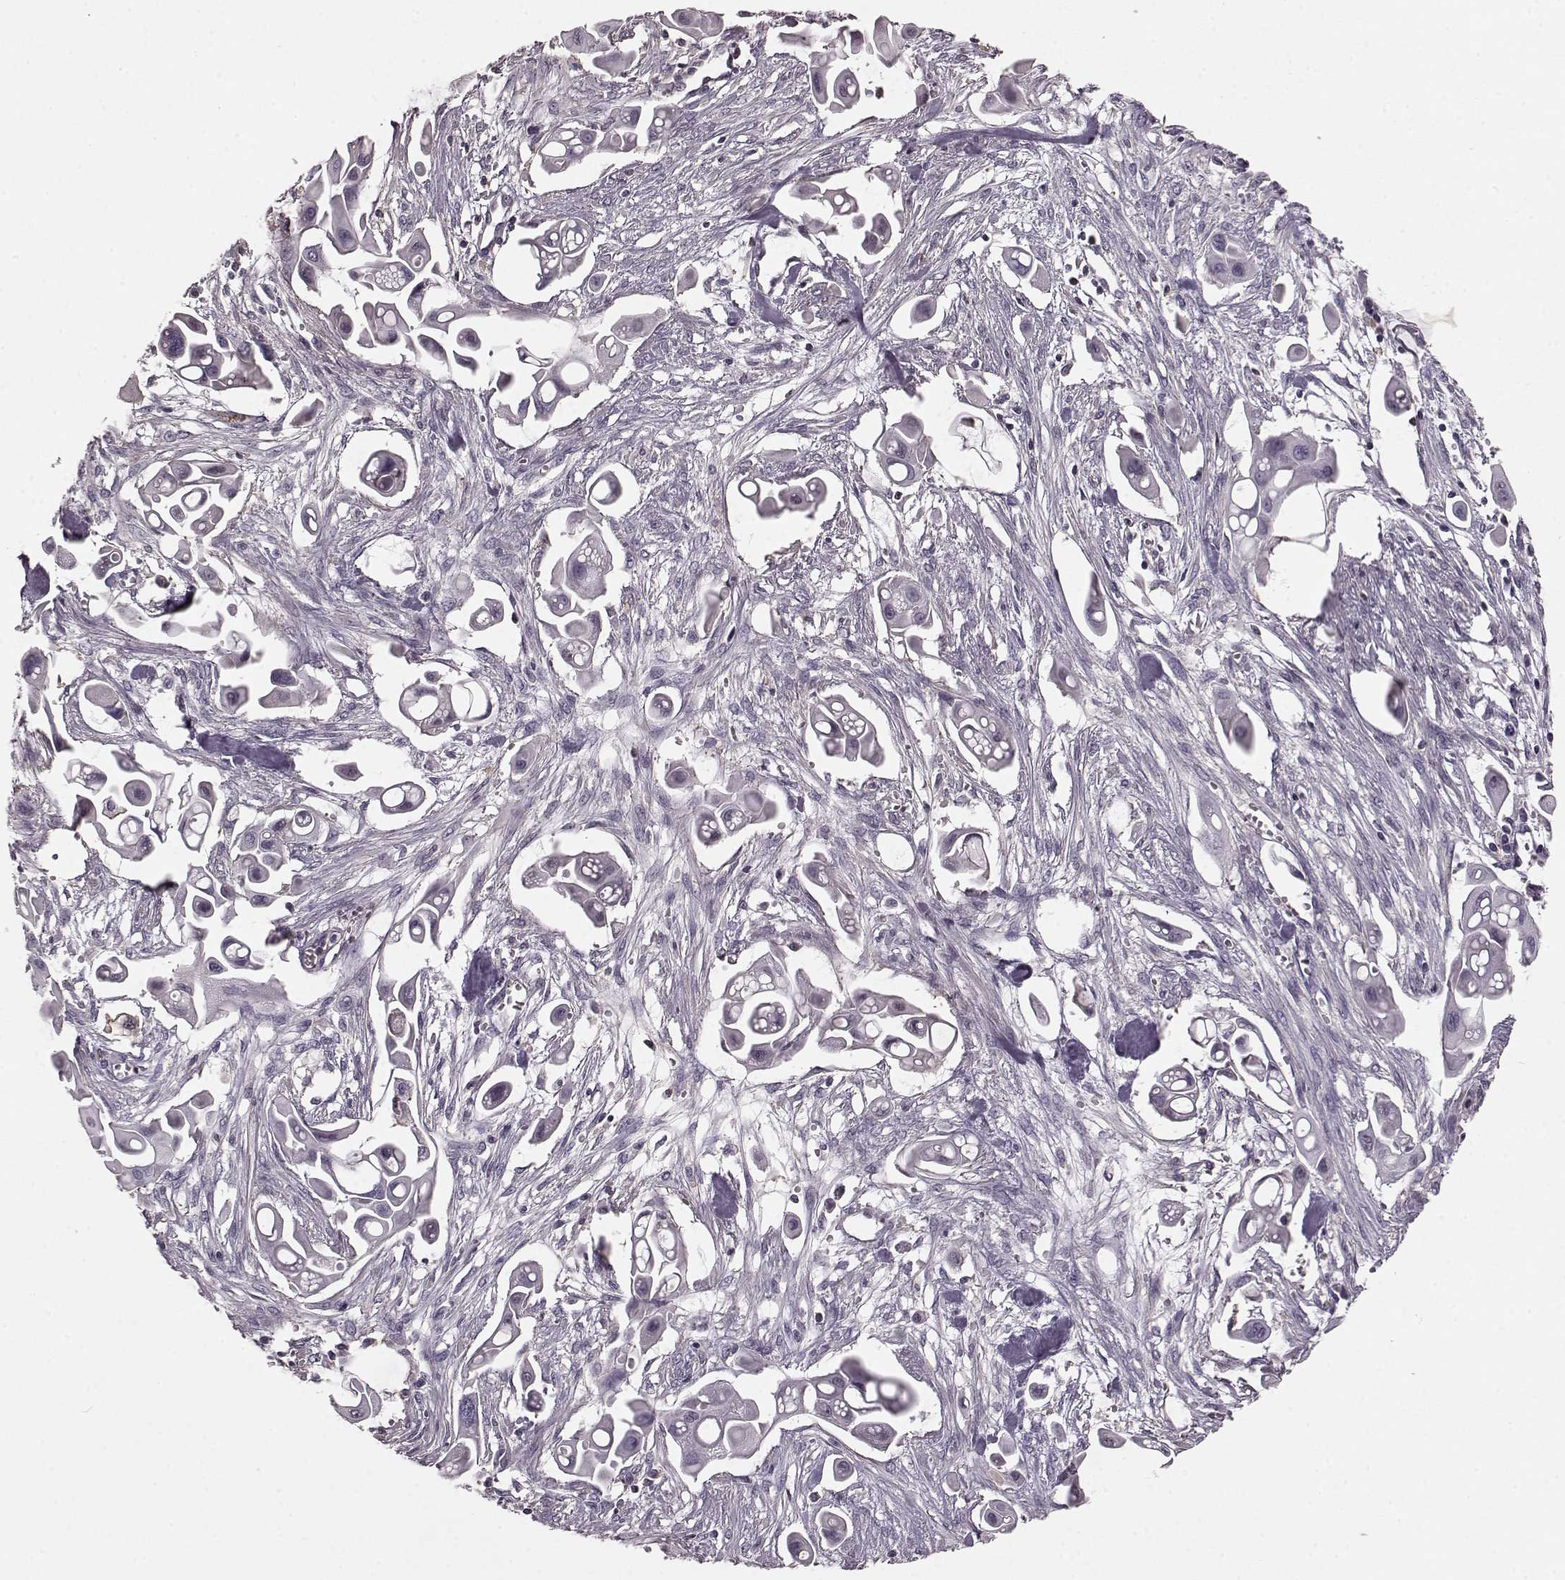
{"staining": {"intensity": "negative", "quantity": "none", "location": "none"}, "tissue": "pancreatic cancer", "cell_type": "Tumor cells", "image_type": "cancer", "snomed": [{"axis": "morphology", "description": "Adenocarcinoma, NOS"}, {"axis": "topography", "description": "Pancreas"}], "caption": "Tumor cells show no significant expression in adenocarcinoma (pancreatic).", "gene": "PDCD1", "patient": {"sex": "male", "age": 50}}